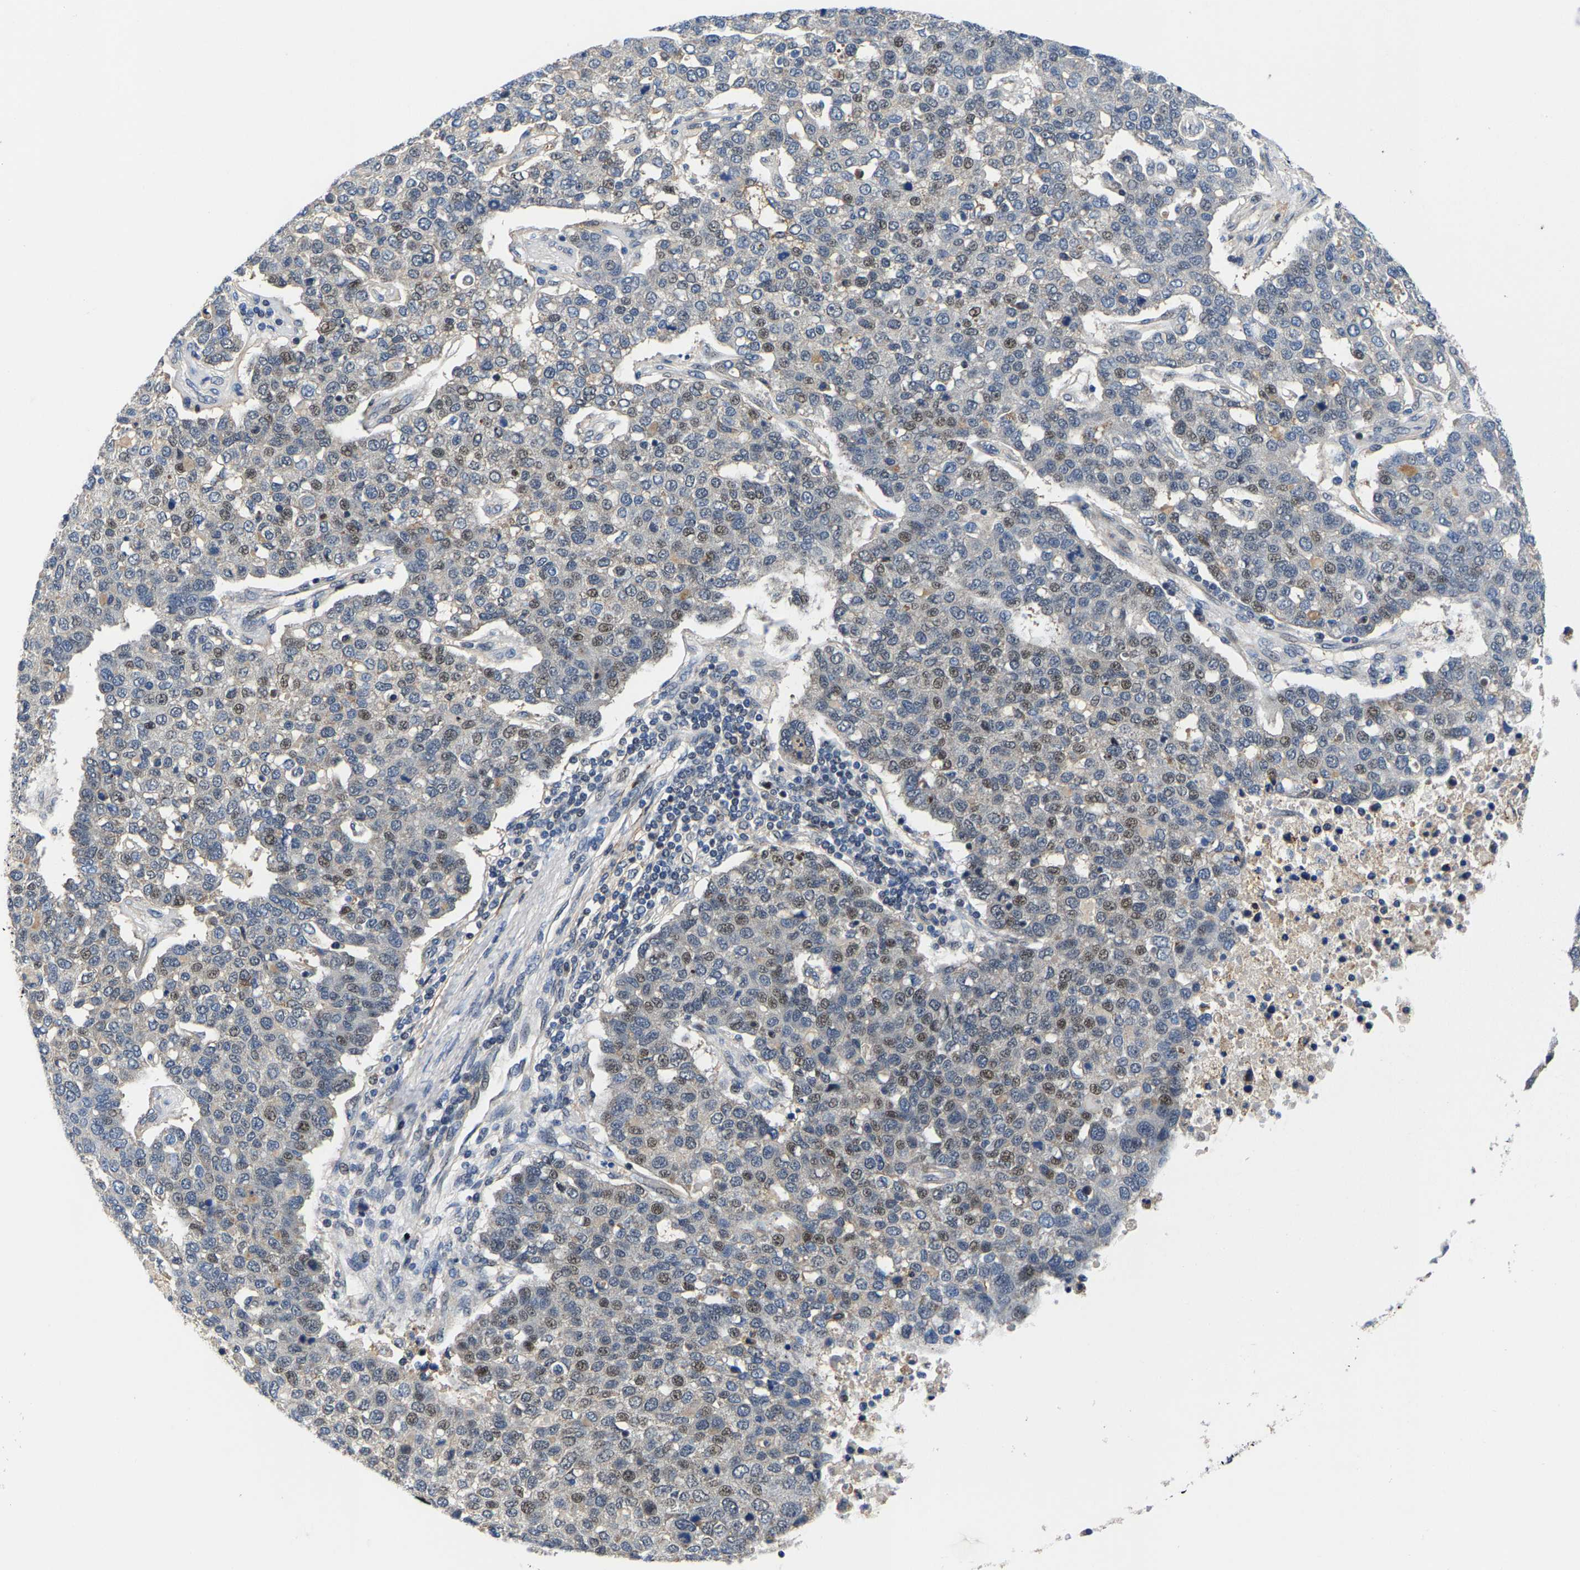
{"staining": {"intensity": "weak", "quantity": "25%-75%", "location": "nuclear"}, "tissue": "pancreatic cancer", "cell_type": "Tumor cells", "image_type": "cancer", "snomed": [{"axis": "morphology", "description": "Adenocarcinoma, NOS"}, {"axis": "topography", "description": "Pancreas"}], "caption": "This is a photomicrograph of IHC staining of pancreatic cancer (adenocarcinoma), which shows weak expression in the nuclear of tumor cells.", "gene": "GTPBP10", "patient": {"sex": "female", "age": 61}}